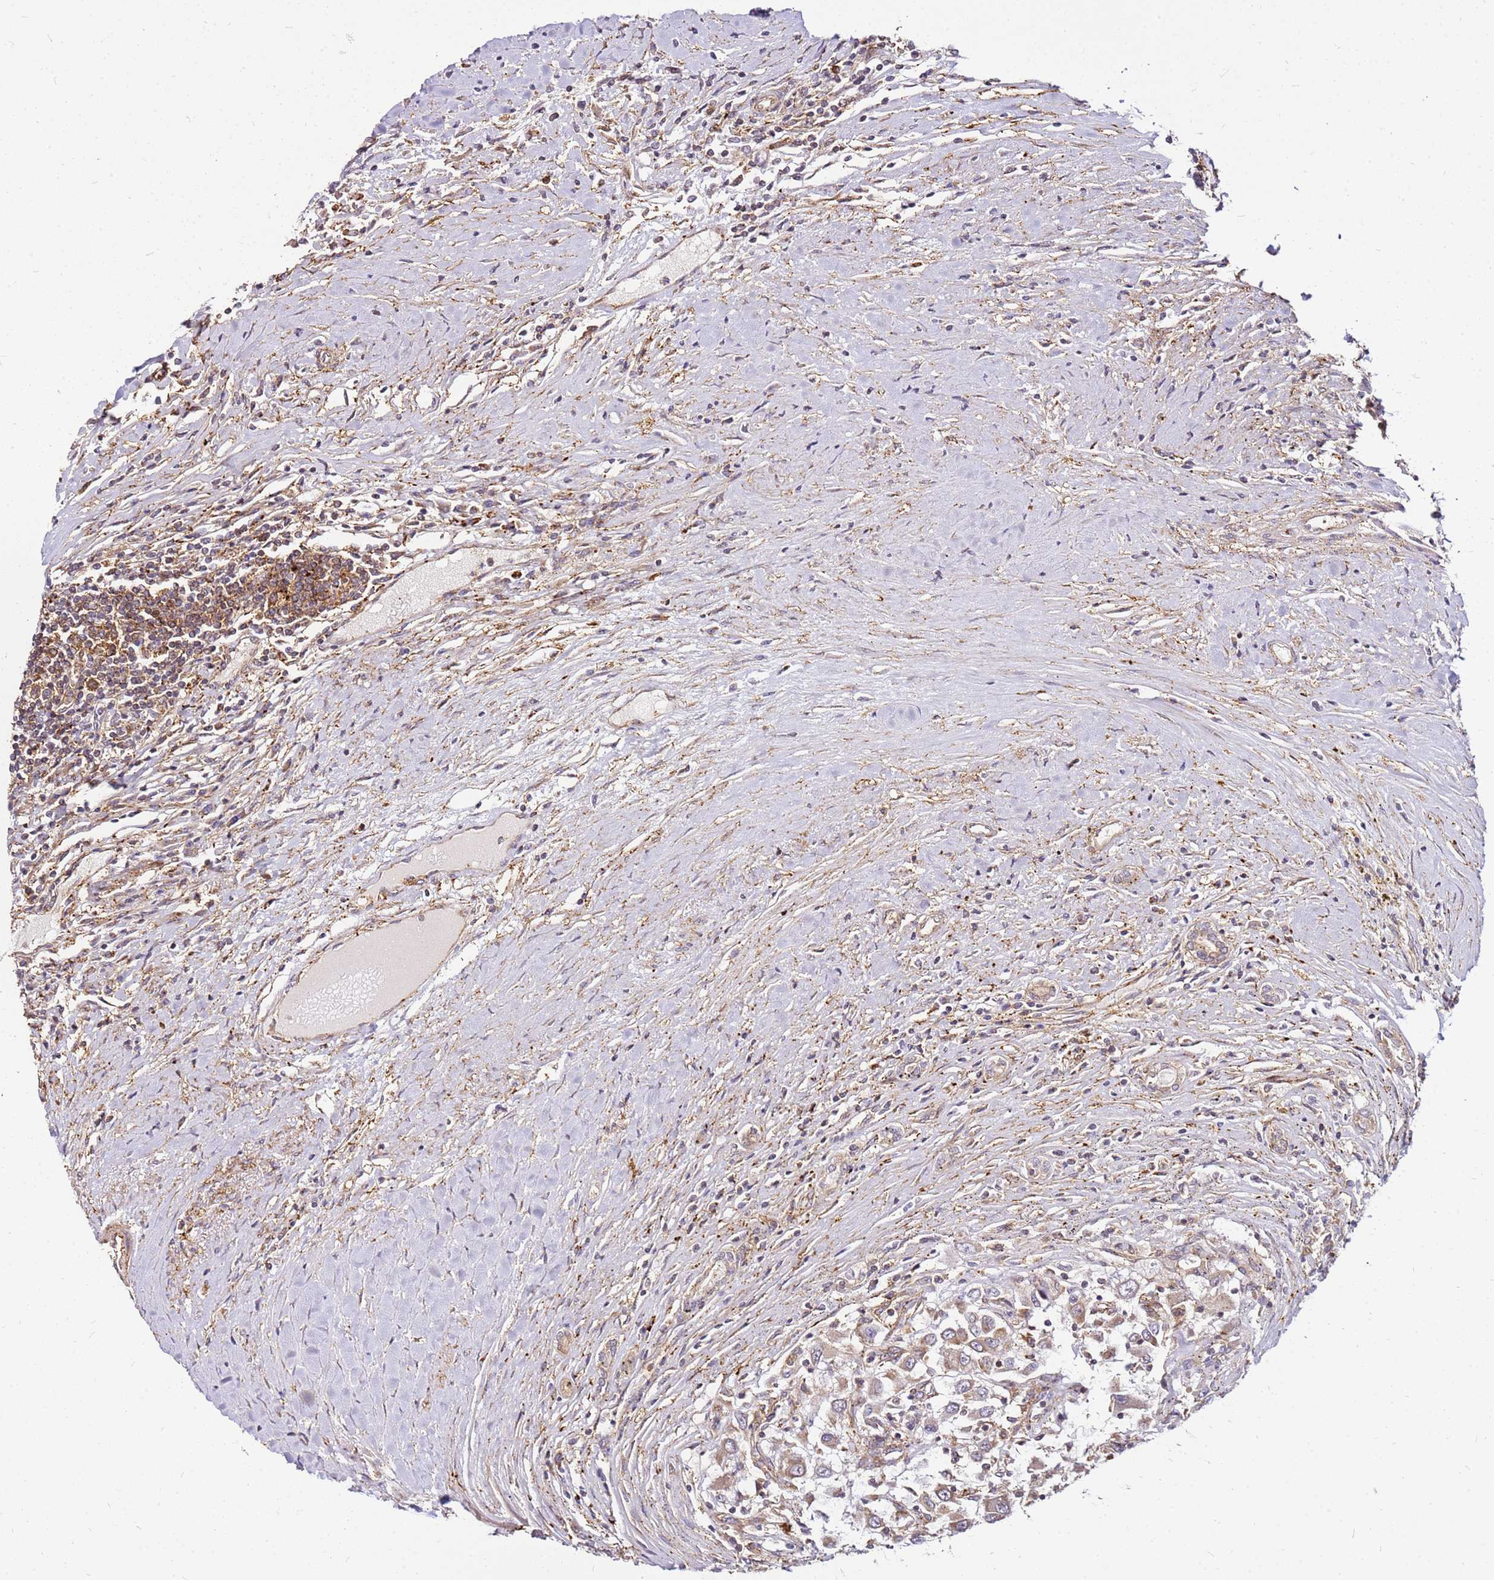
{"staining": {"intensity": "weak", "quantity": ">75%", "location": "cytoplasmic/membranous"}, "tissue": "renal cancer", "cell_type": "Tumor cells", "image_type": "cancer", "snomed": [{"axis": "morphology", "description": "Adenocarcinoma, NOS"}, {"axis": "topography", "description": "Kidney"}], "caption": "Immunohistochemical staining of human renal cancer (adenocarcinoma) demonstrates low levels of weak cytoplasmic/membranous staining in about >75% of tumor cells. (brown staining indicates protein expression, while blue staining denotes nuclei).", "gene": "PIH1D1", "patient": {"sex": "female", "age": 67}}